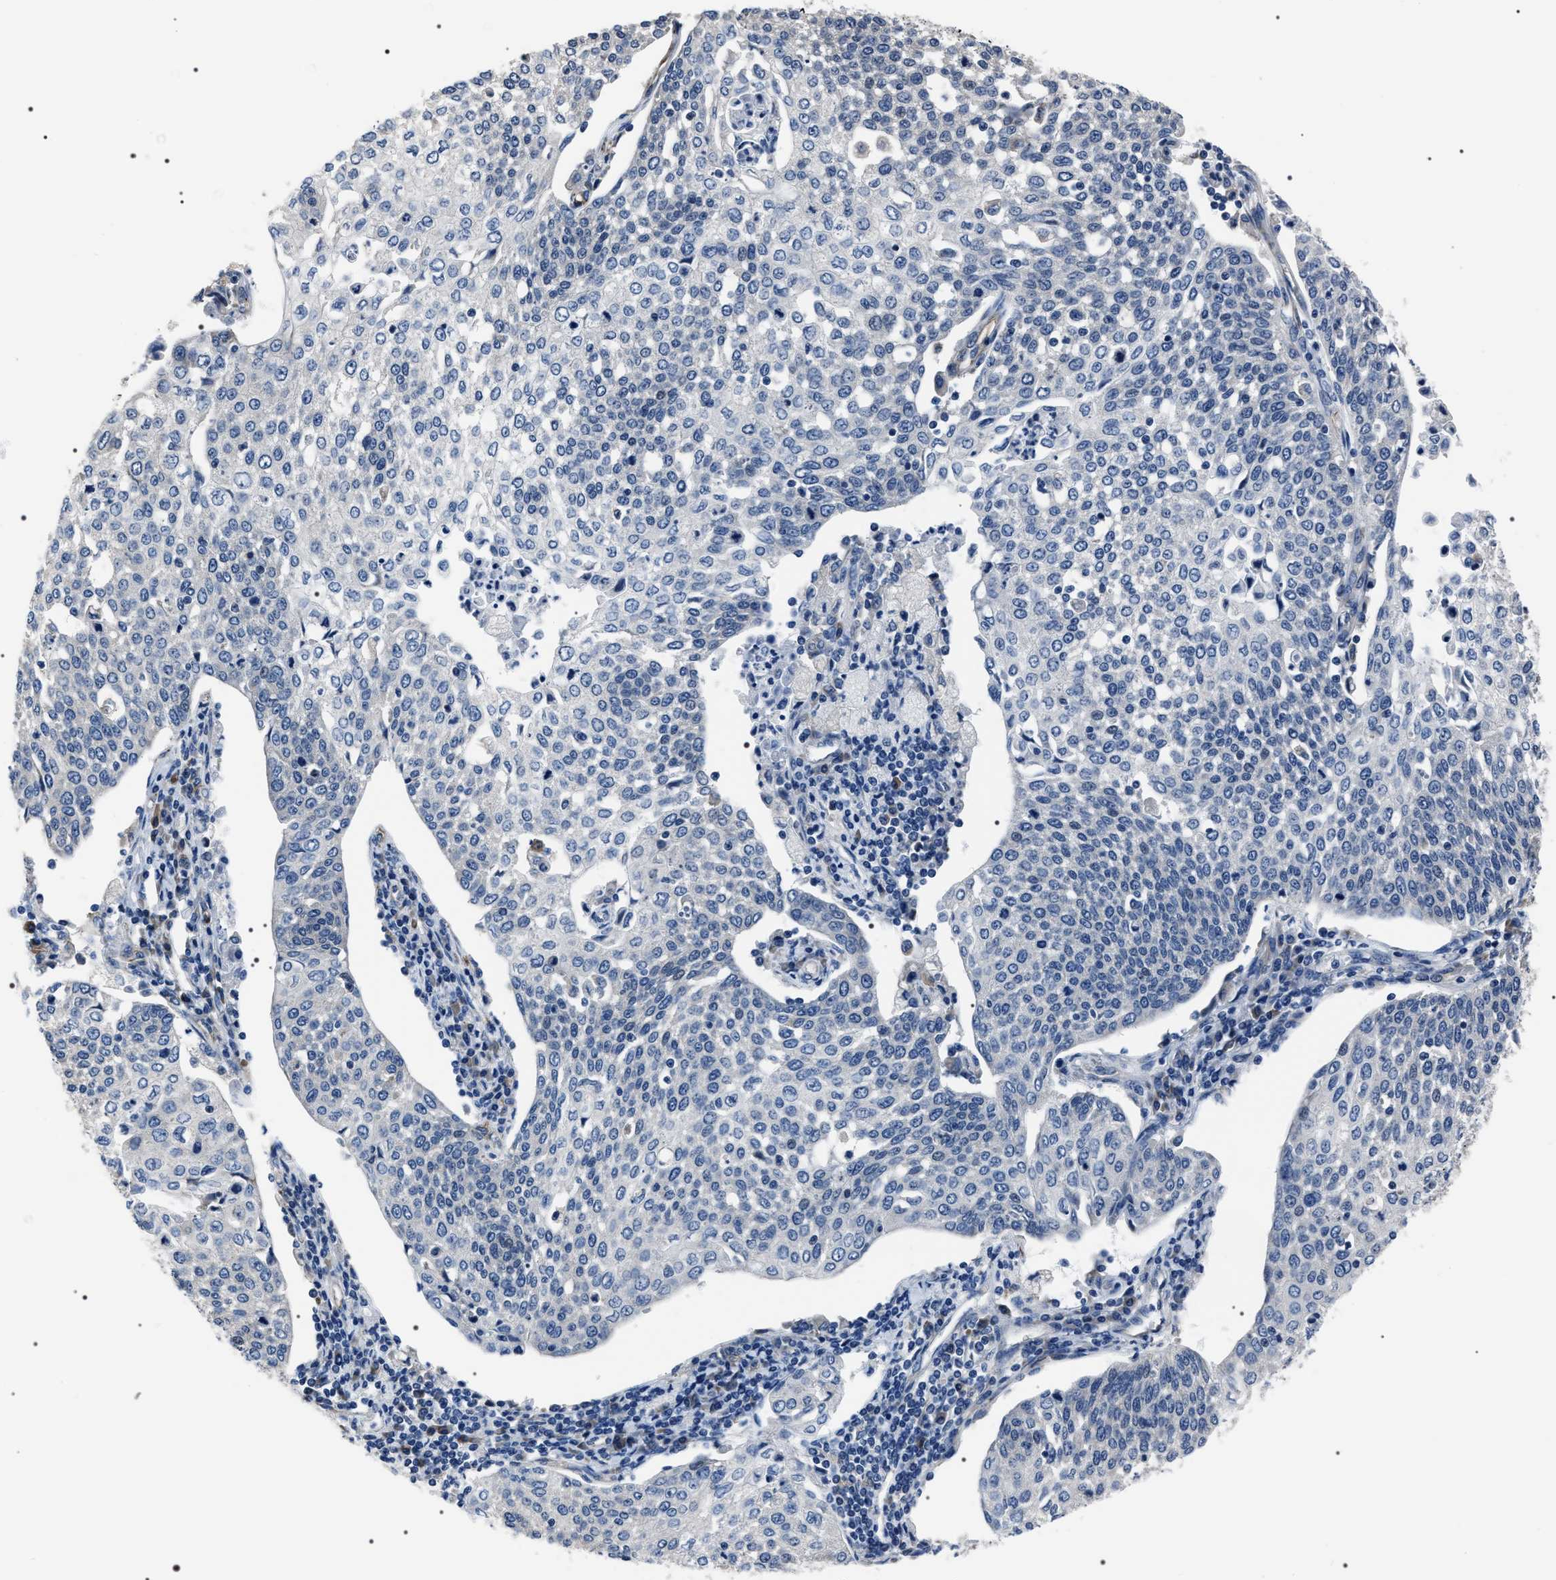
{"staining": {"intensity": "negative", "quantity": "none", "location": "none"}, "tissue": "cervical cancer", "cell_type": "Tumor cells", "image_type": "cancer", "snomed": [{"axis": "morphology", "description": "Squamous cell carcinoma, NOS"}, {"axis": "topography", "description": "Cervix"}], "caption": "Immunohistochemistry micrograph of cervical cancer (squamous cell carcinoma) stained for a protein (brown), which reveals no positivity in tumor cells. (Brightfield microscopy of DAB (3,3'-diaminobenzidine) immunohistochemistry at high magnification).", "gene": "PKD1L1", "patient": {"sex": "female", "age": 34}}